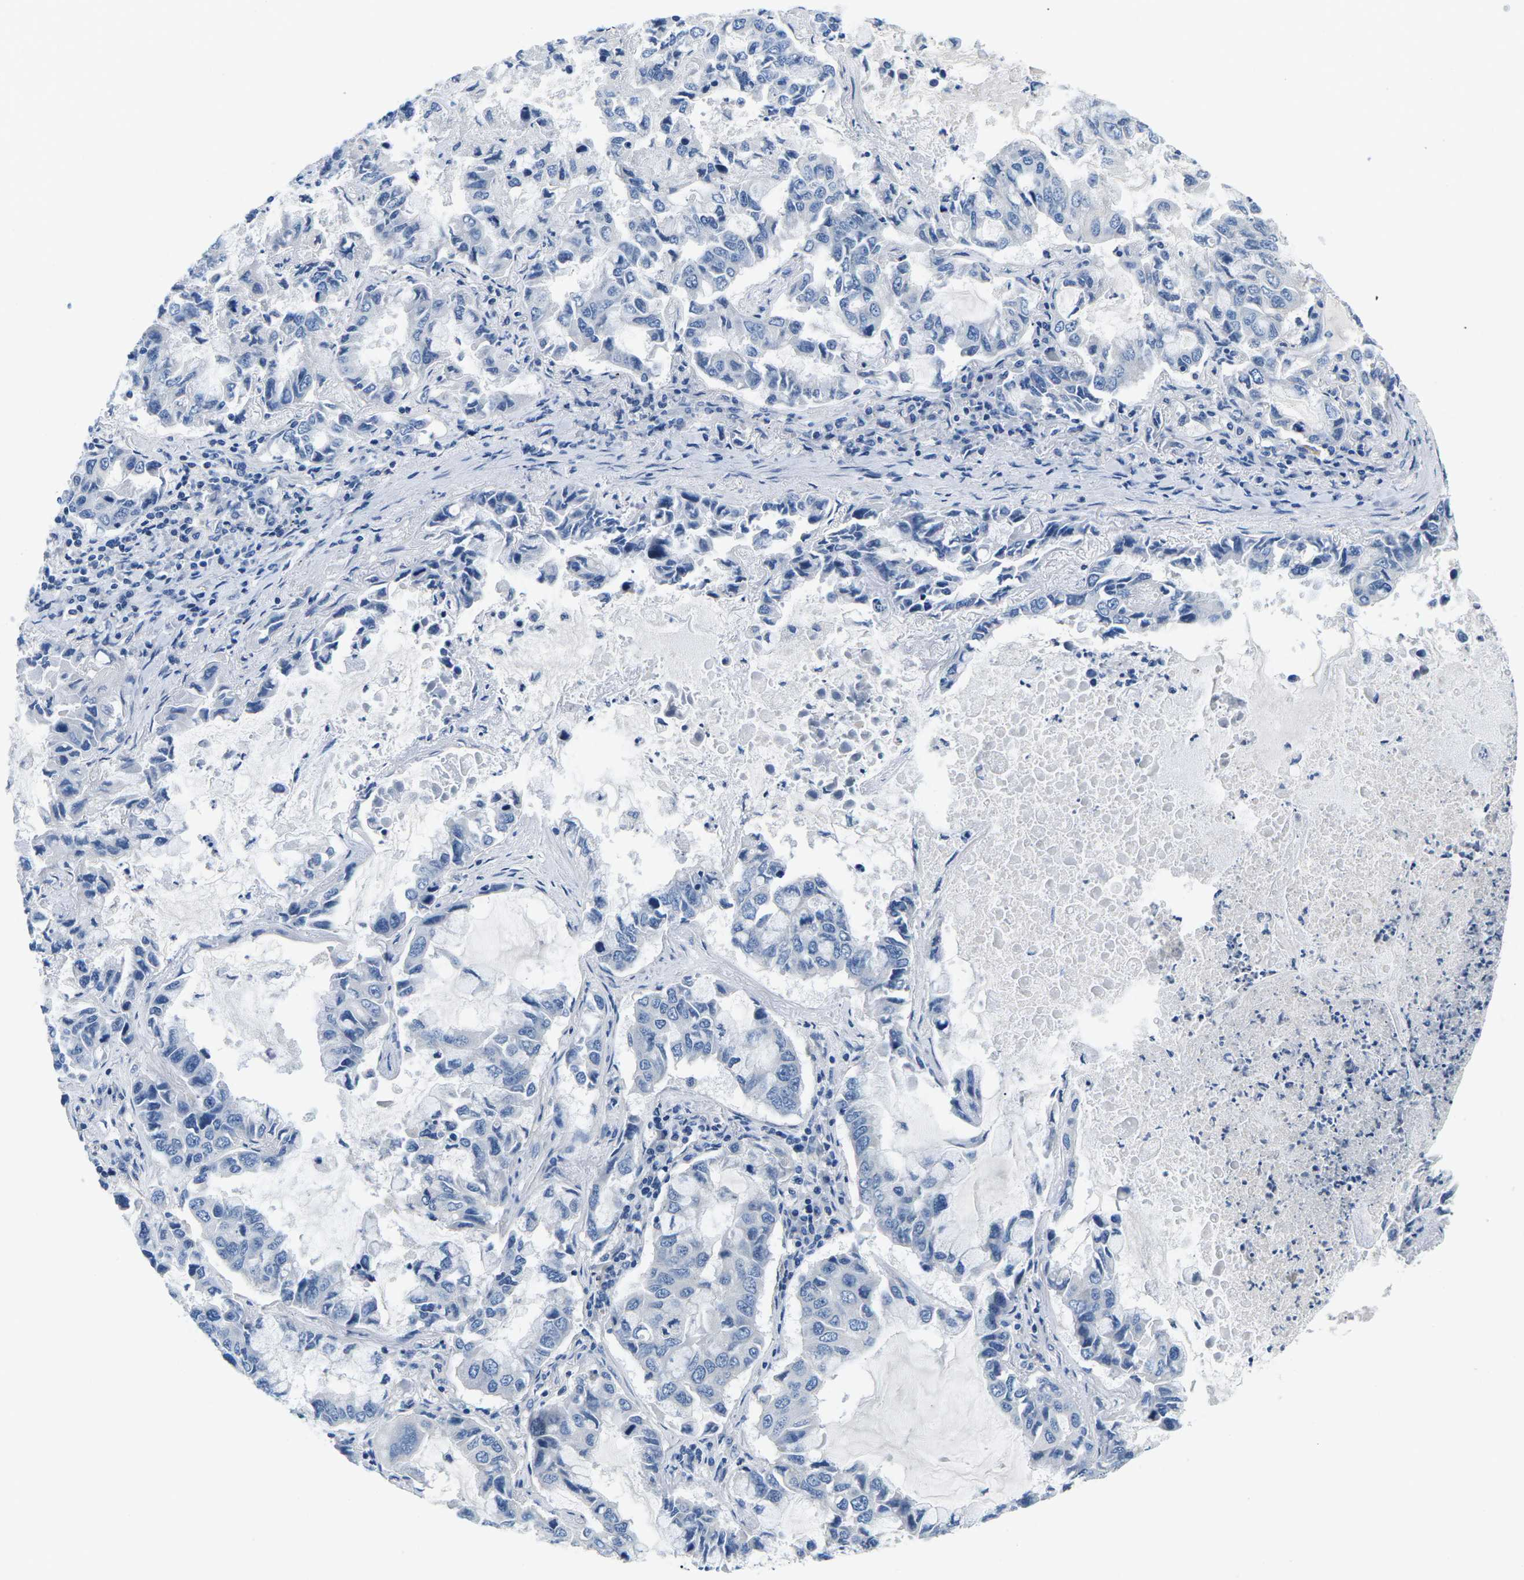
{"staining": {"intensity": "negative", "quantity": "none", "location": "none"}, "tissue": "lung cancer", "cell_type": "Tumor cells", "image_type": "cancer", "snomed": [{"axis": "morphology", "description": "Adenocarcinoma, NOS"}, {"axis": "topography", "description": "Lung"}], "caption": "A high-resolution micrograph shows IHC staining of adenocarcinoma (lung), which exhibits no significant positivity in tumor cells. The staining is performed using DAB brown chromogen with nuclei counter-stained in using hematoxylin.", "gene": "TSPAN2", "patient": {"sex": "male", "age": 64}}